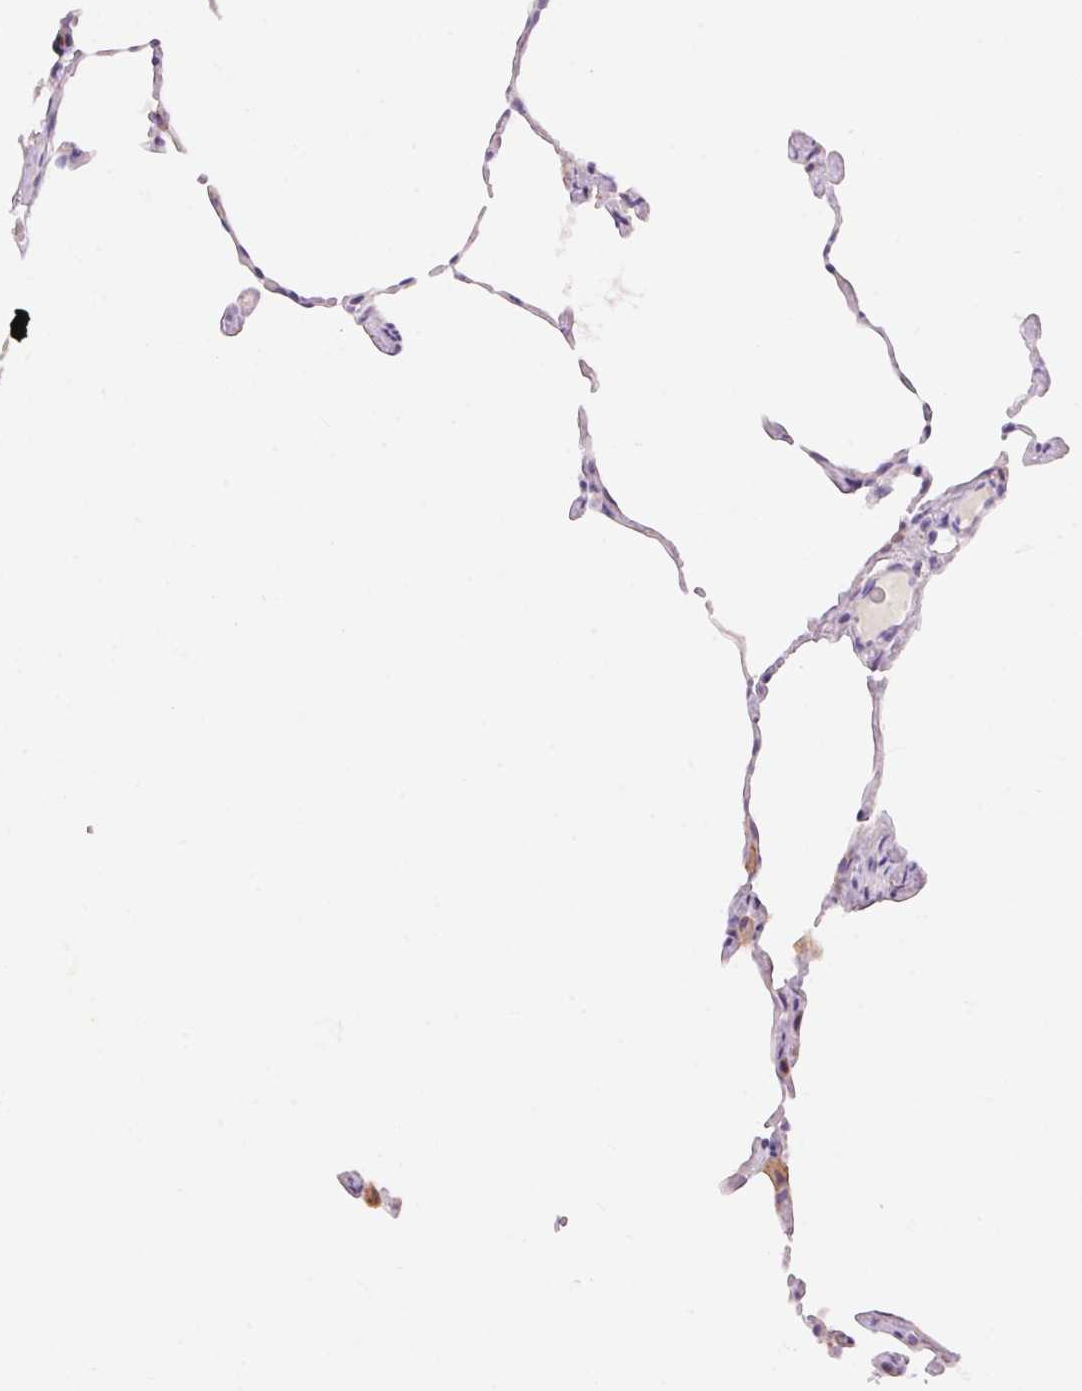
{"staining": {"intensity": "negative", "quantity": "none", "location": "none"}, "tissue": "lung", "cell_type": "Alveolar cells", "image_type": "normal", "snomed": [{"axis": "morphology", "description": "Normal tissue, NOS"}, {"axis": "topography", "description": "Lung"}], "caption": "Immunohistochemistry histopathology image of benign lung stained for a protein (brown), which reveals no positivity in alveolar cells. (Immunohistochemistry, brightfield microscopy, high magnification).", "gene": "PNLIPRP3", "patient": {"sex": "female", "age": 57}}